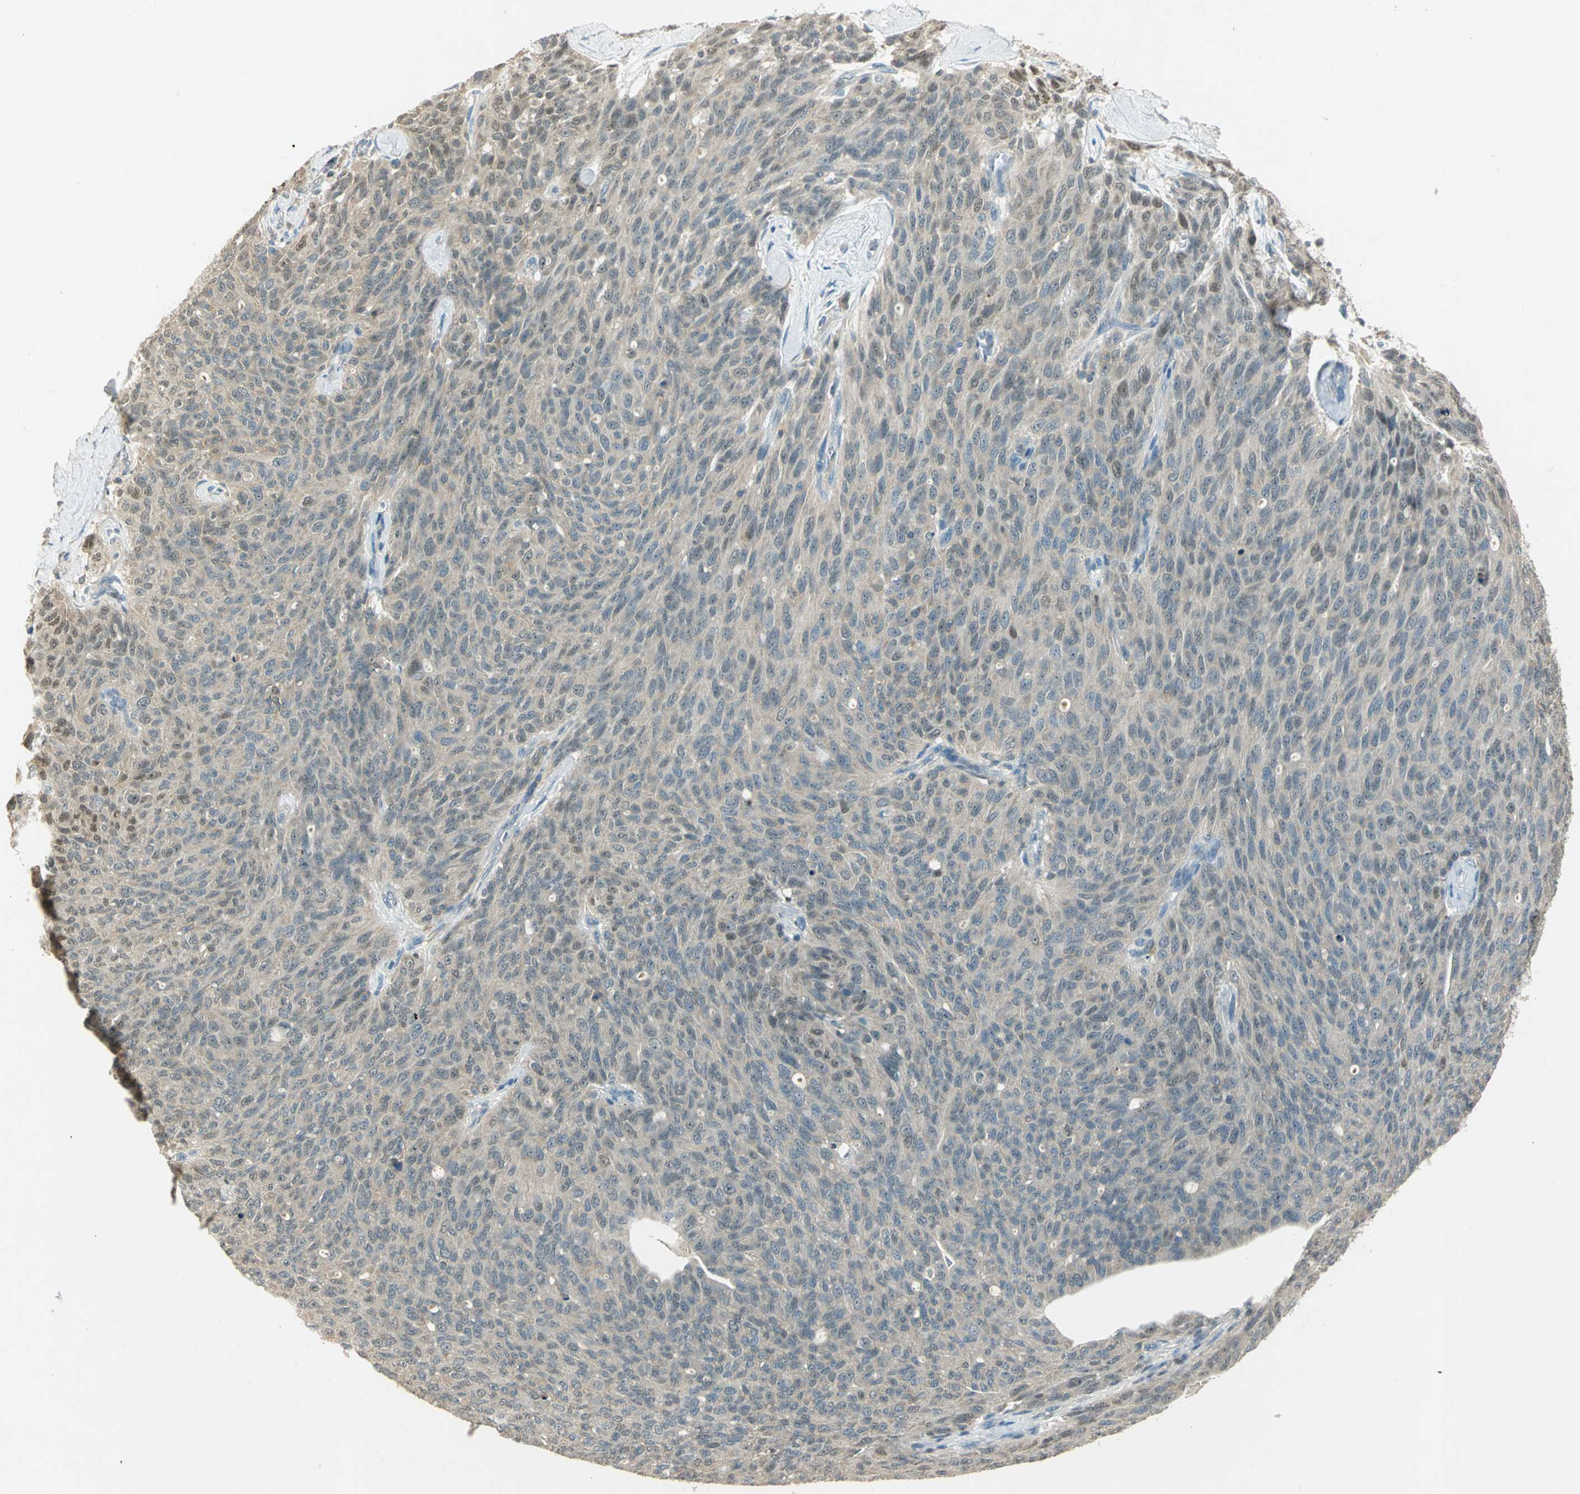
{"staining": {"intensity": "weak", "quantity": ">75%", "location": "cytoplasmic/membranous,nuclear"}, "tissue": "ovarian cancer", "cell_type": "Tumor cells", "image_type": "cancer", "snomed": [{"axis": "morphology", "description": "Carcinoma, endometroid"}, {"axis": "topography", "description": "Ovary"}], "caption": "Ovarian cancer (endometroid carcinoma) stained with a brown dye displays weak cytoplasmic/membranous and nuclear positive positivity in approximately >75% of tumor cells.", "gene": "BIRC2", "patient": {"sex": "female", "age": 60}}